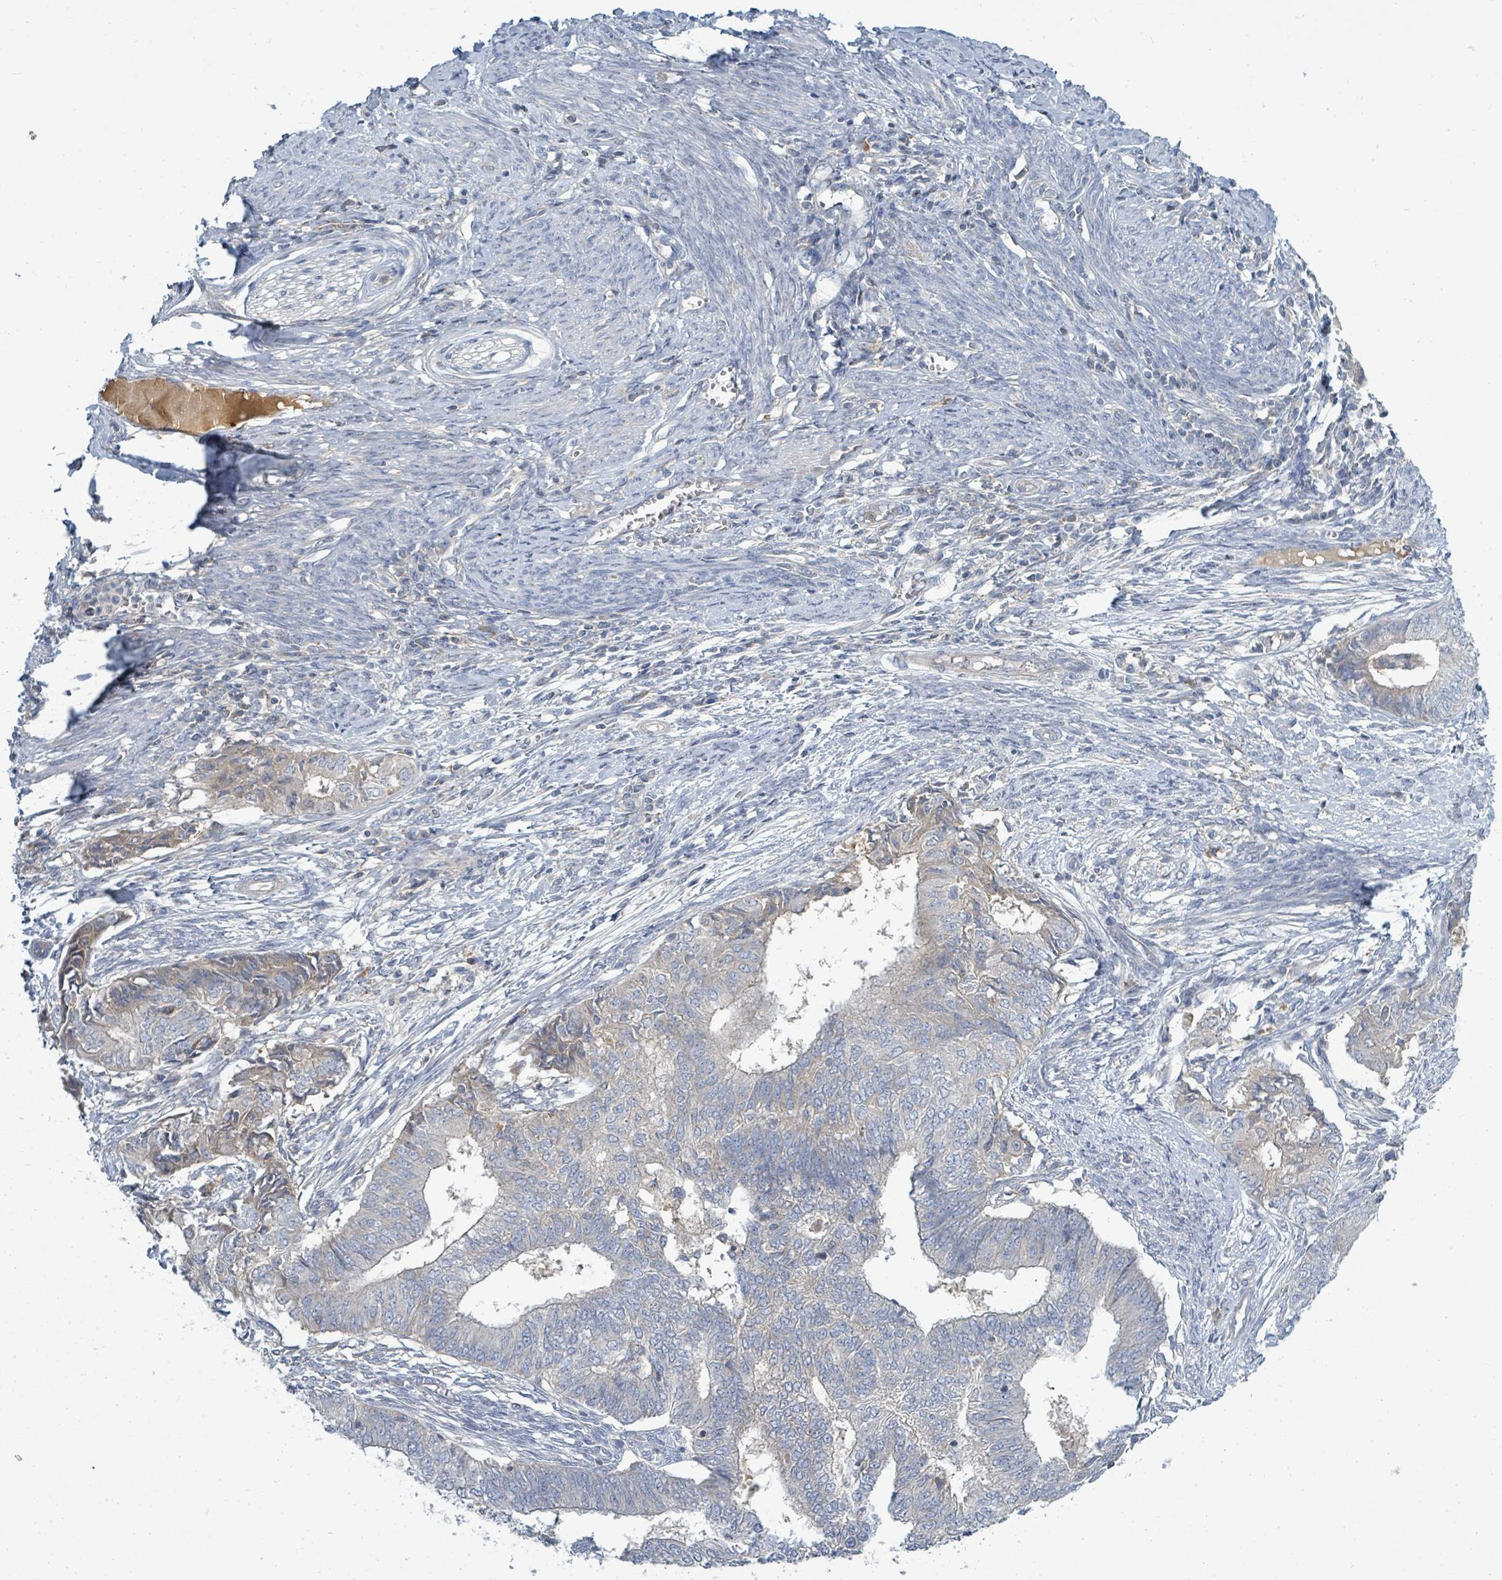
{"staining": {"intensity": "negative", "quantity": "none", "location": "none"}, "tissue": "endometrial cancer", "cell_type": "Tumor cells", "image_type": "cancer", "snomed": [{"axis": "morphology", "description": "Adenocarcinoma, NOS"}, {"axis": "topography", "description": "Endometrium"}], "caption": "Immunohistochemical staining of endometrial cancer (adenocarcinoma) demonstrates no significant expression in tumor cells.", "gene": "SLC25A23", "patient": {"sex": "female", "age": 62}}